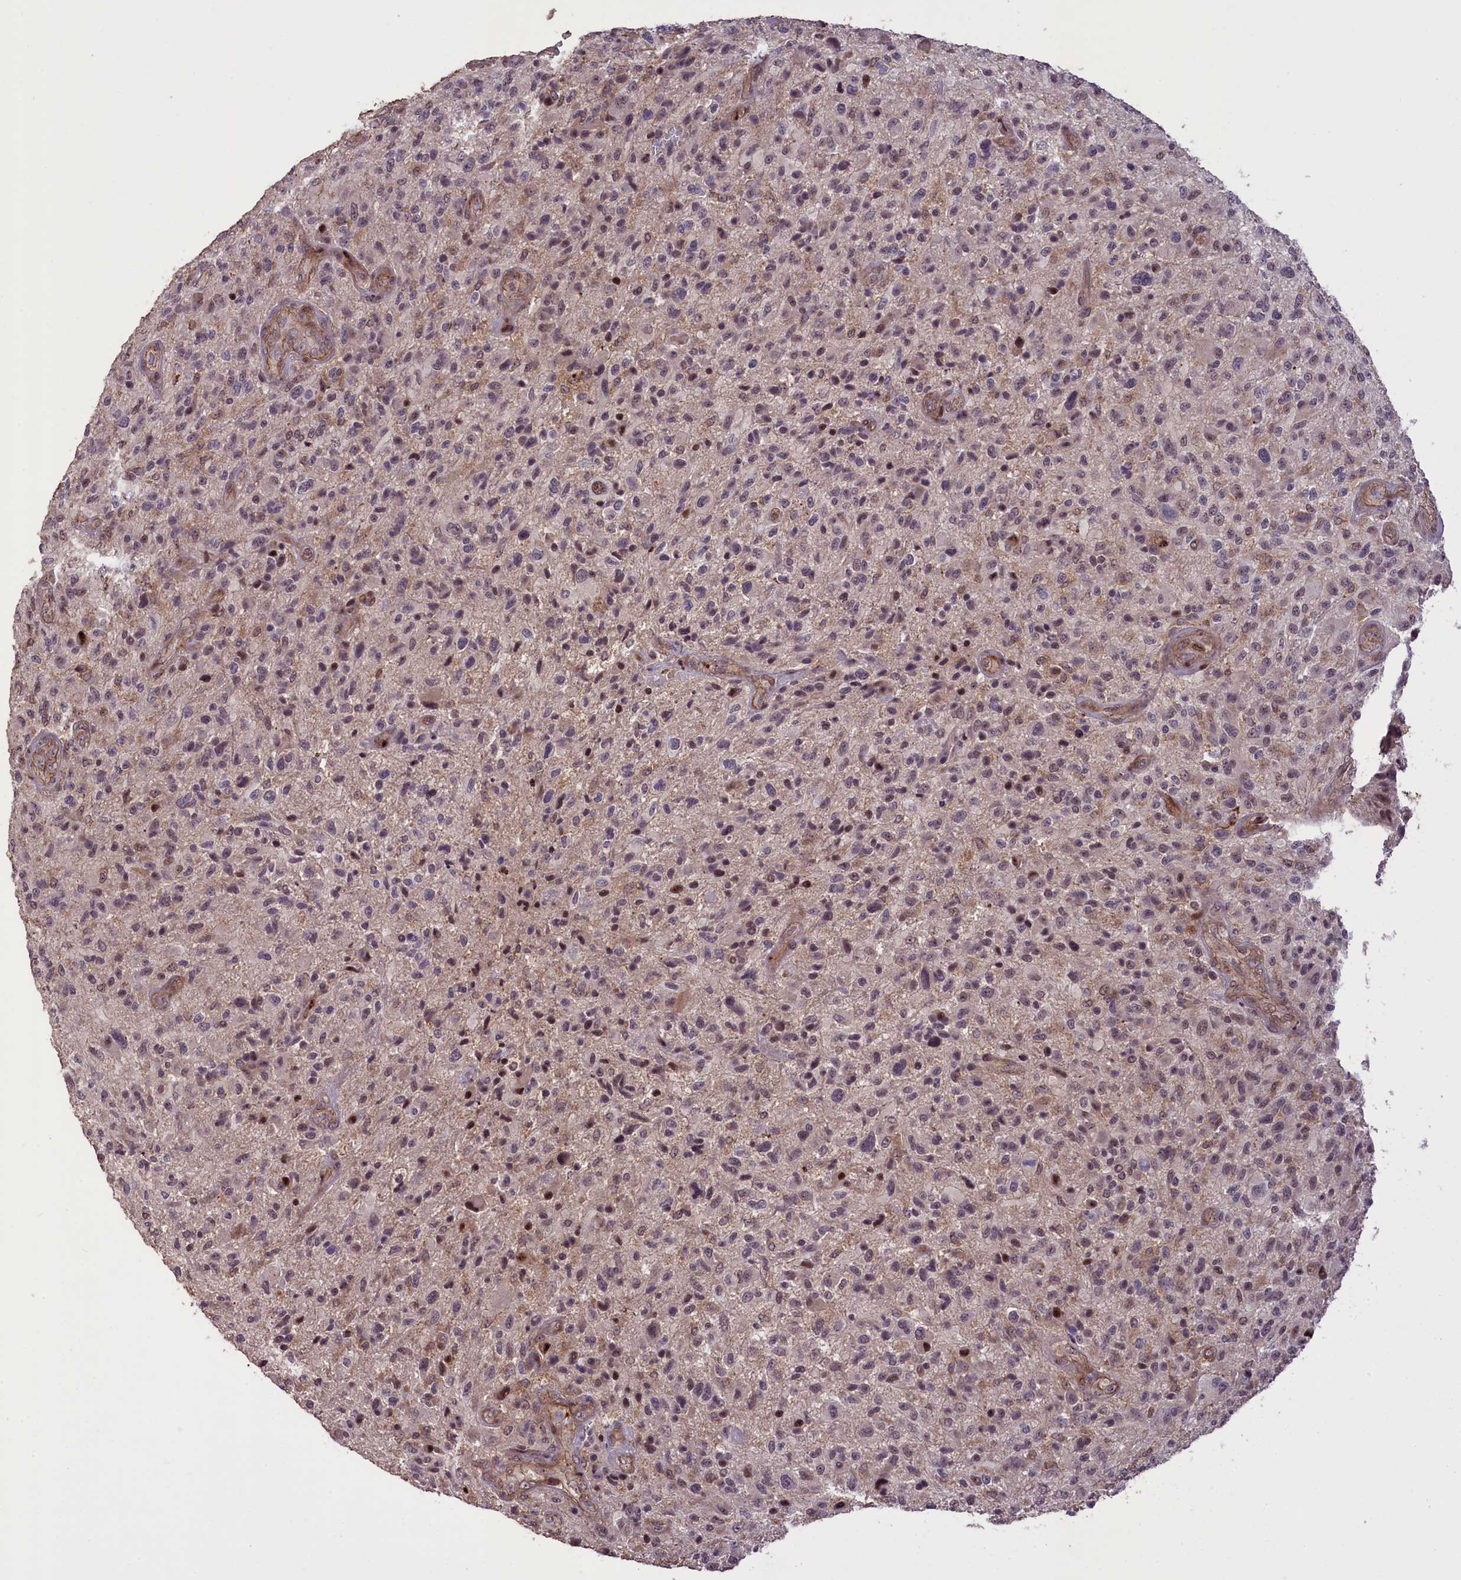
{"staining": {"intensity": "moderate", "quantity": "<25%", "location": "nuclear"}, "tissue": "glioma", "cell_type": "Tumor cells", "image_type": "cancer", "snomed": [{"axis": "morphology", "description": "Glioma, malignant, High grade"}, {"axis": "topography", "description": "Brain"}], "caption": "Immunohistochemistry micrograph of neoplastic tissue: human glioma stained using immunohistochemistry (IHC) demonstrates low levels of moderate protein expression localized specifically in the nuclear of tumor cells, appearing as a nuclear brown color.", "gene": "FUZ", "patient": {"sex": "male", "age": 47}}